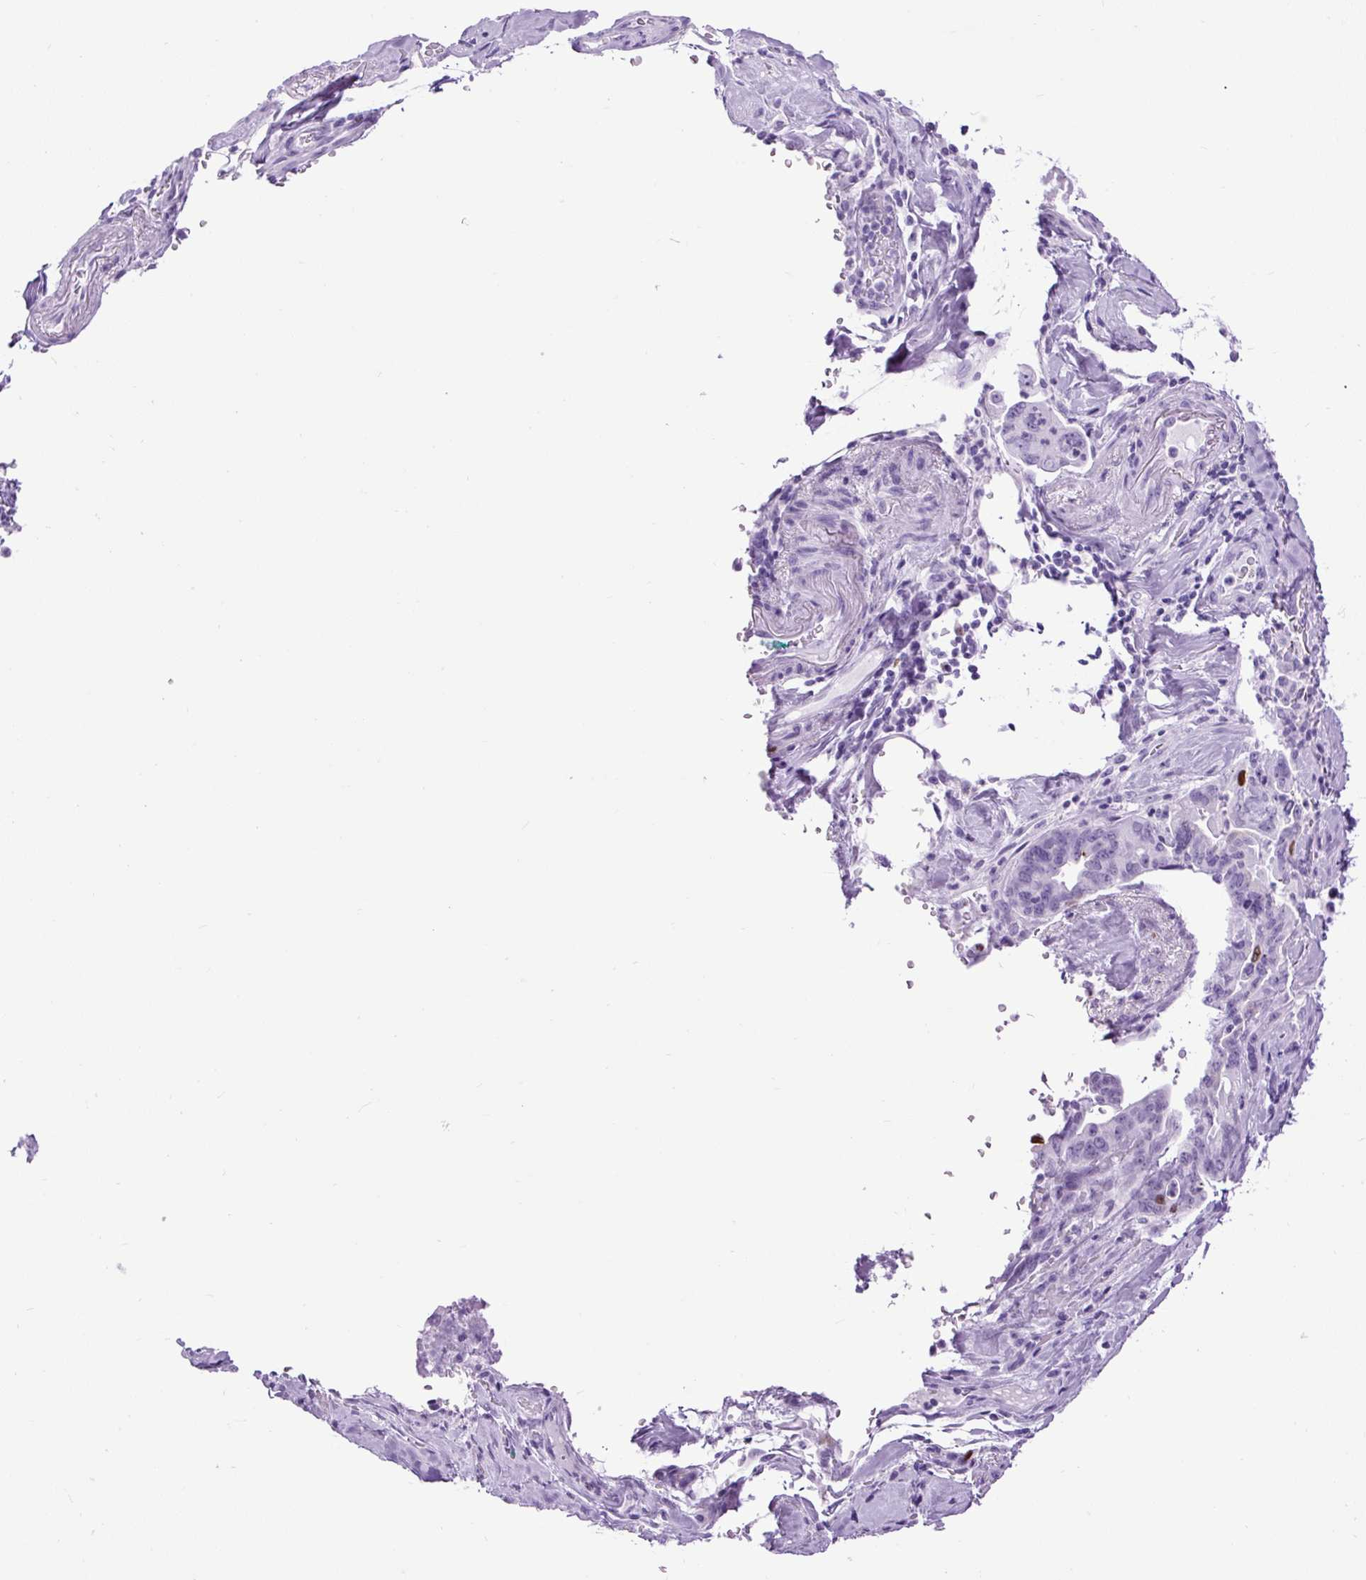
{"staining": {"intensity": "moderate", "quantity": "<25%", "location": "nuclear"}, "tissue": "pancreatic cancer", "cell_type": "Tumor cells", "image_type": "cancer", "snomed": [{"axis": "morphology", "description": "Adenocarcinoma, NOS"}, {"axis": "topography", "description": "Pancreas"}], "caption": "A brown stain highlights moderate nuclear positivity of a protein in pancreatic cancer tumor cells. The staining was performed using DAB to visualize the protein expression in brown, while the nuclei were stained in blue with hematoxylin (Magnification: 20x).", "gene": "RACGAP1", "patient": {"sex": "male", "age": 70}}